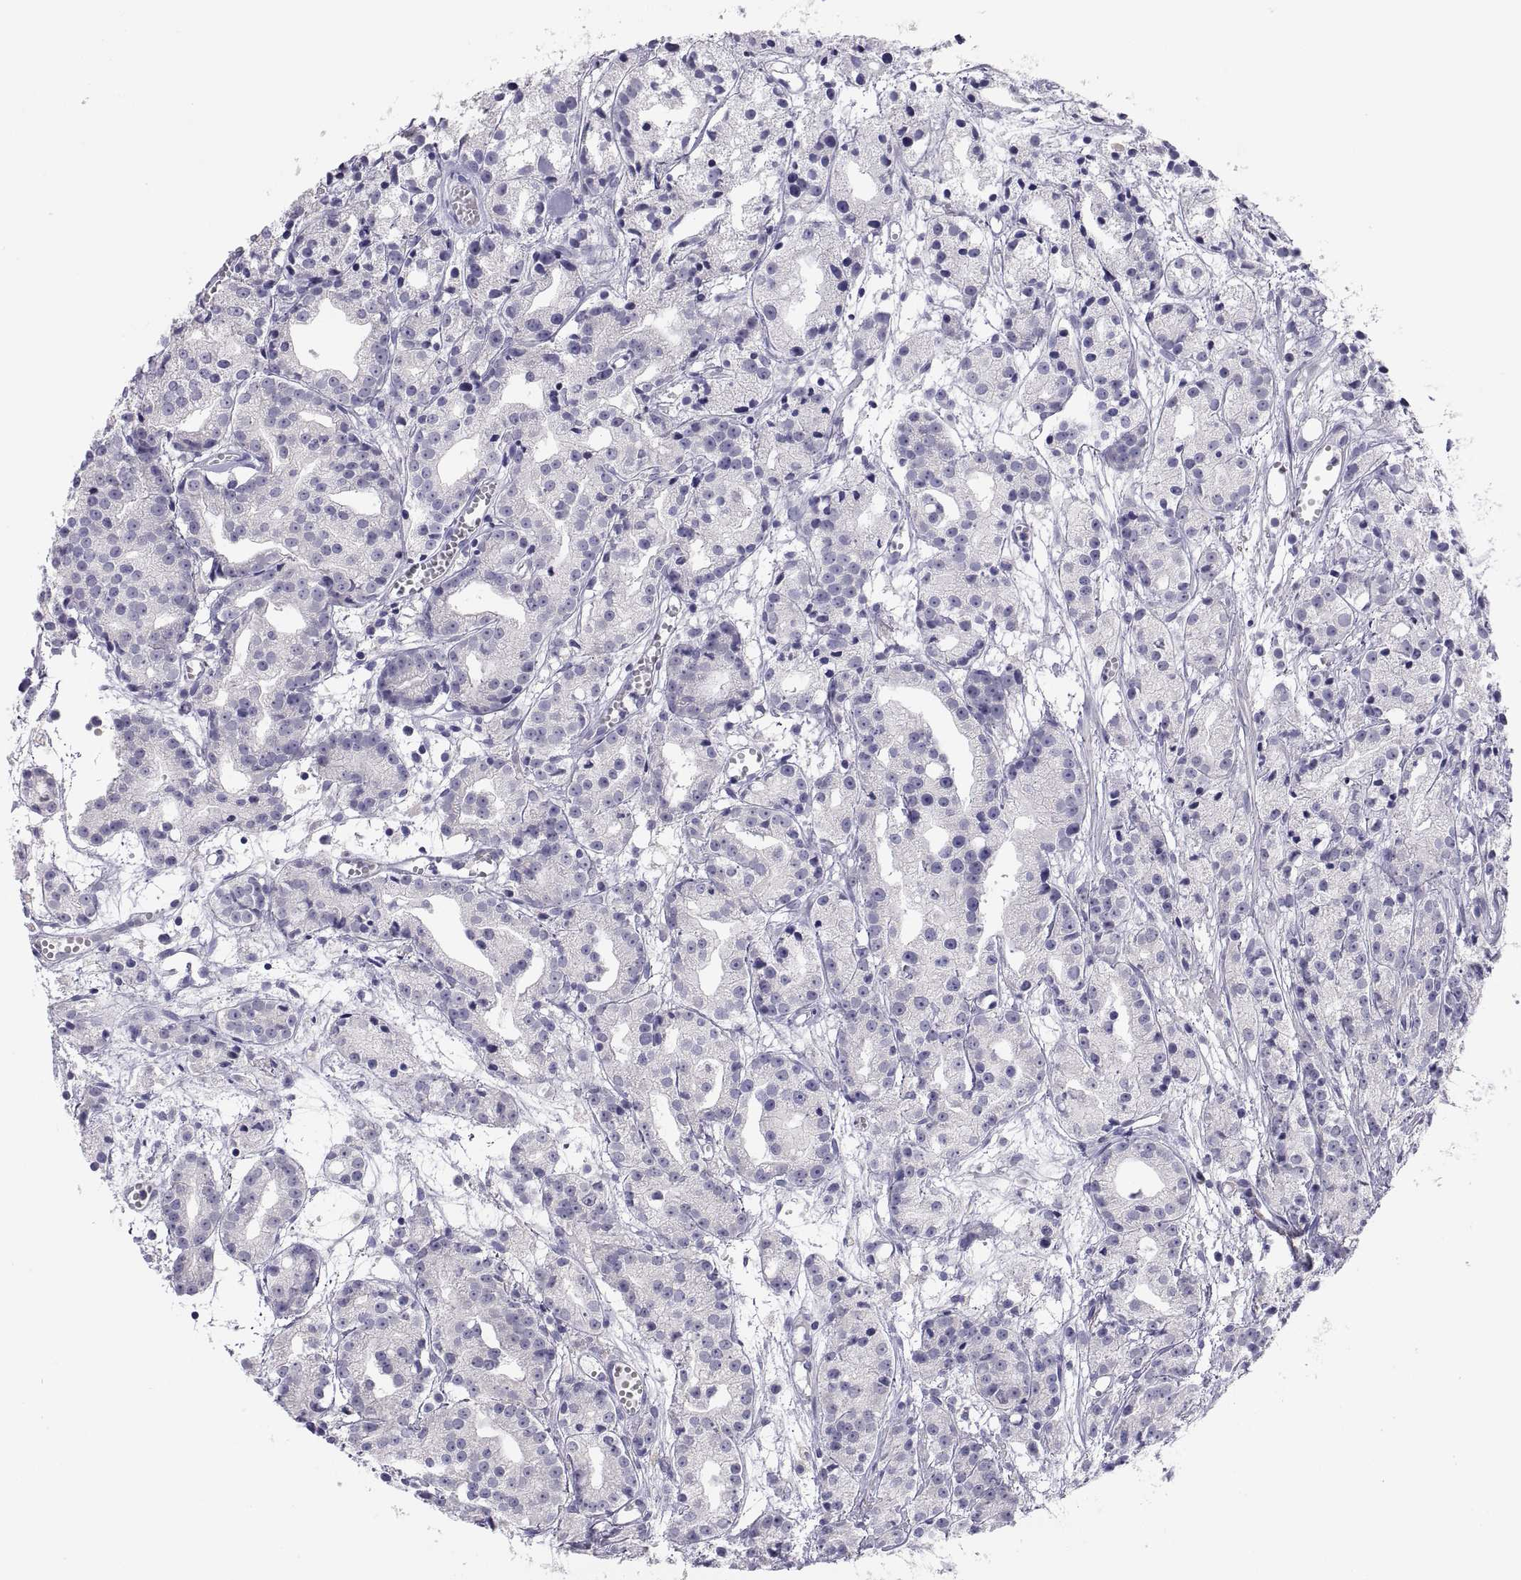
{"staining": {"intensity": "negative", "quantity": "none", "location": "none"}, "tissue": "prostate cancer", "cell_type": "Tumor cells", "image_type": "cancer", "snomed": [{"axis": "morphology", "description": "Adenocarcinoma, Medium grade"}, {"axis": "topography", "description": "Prostate"}], "caption": "IHC of prostate adenocarcinoma (medium-grade) displays no expression in tumor cells.", "gene": "STRC", "patient": {"sex": "male", "age": 74}}